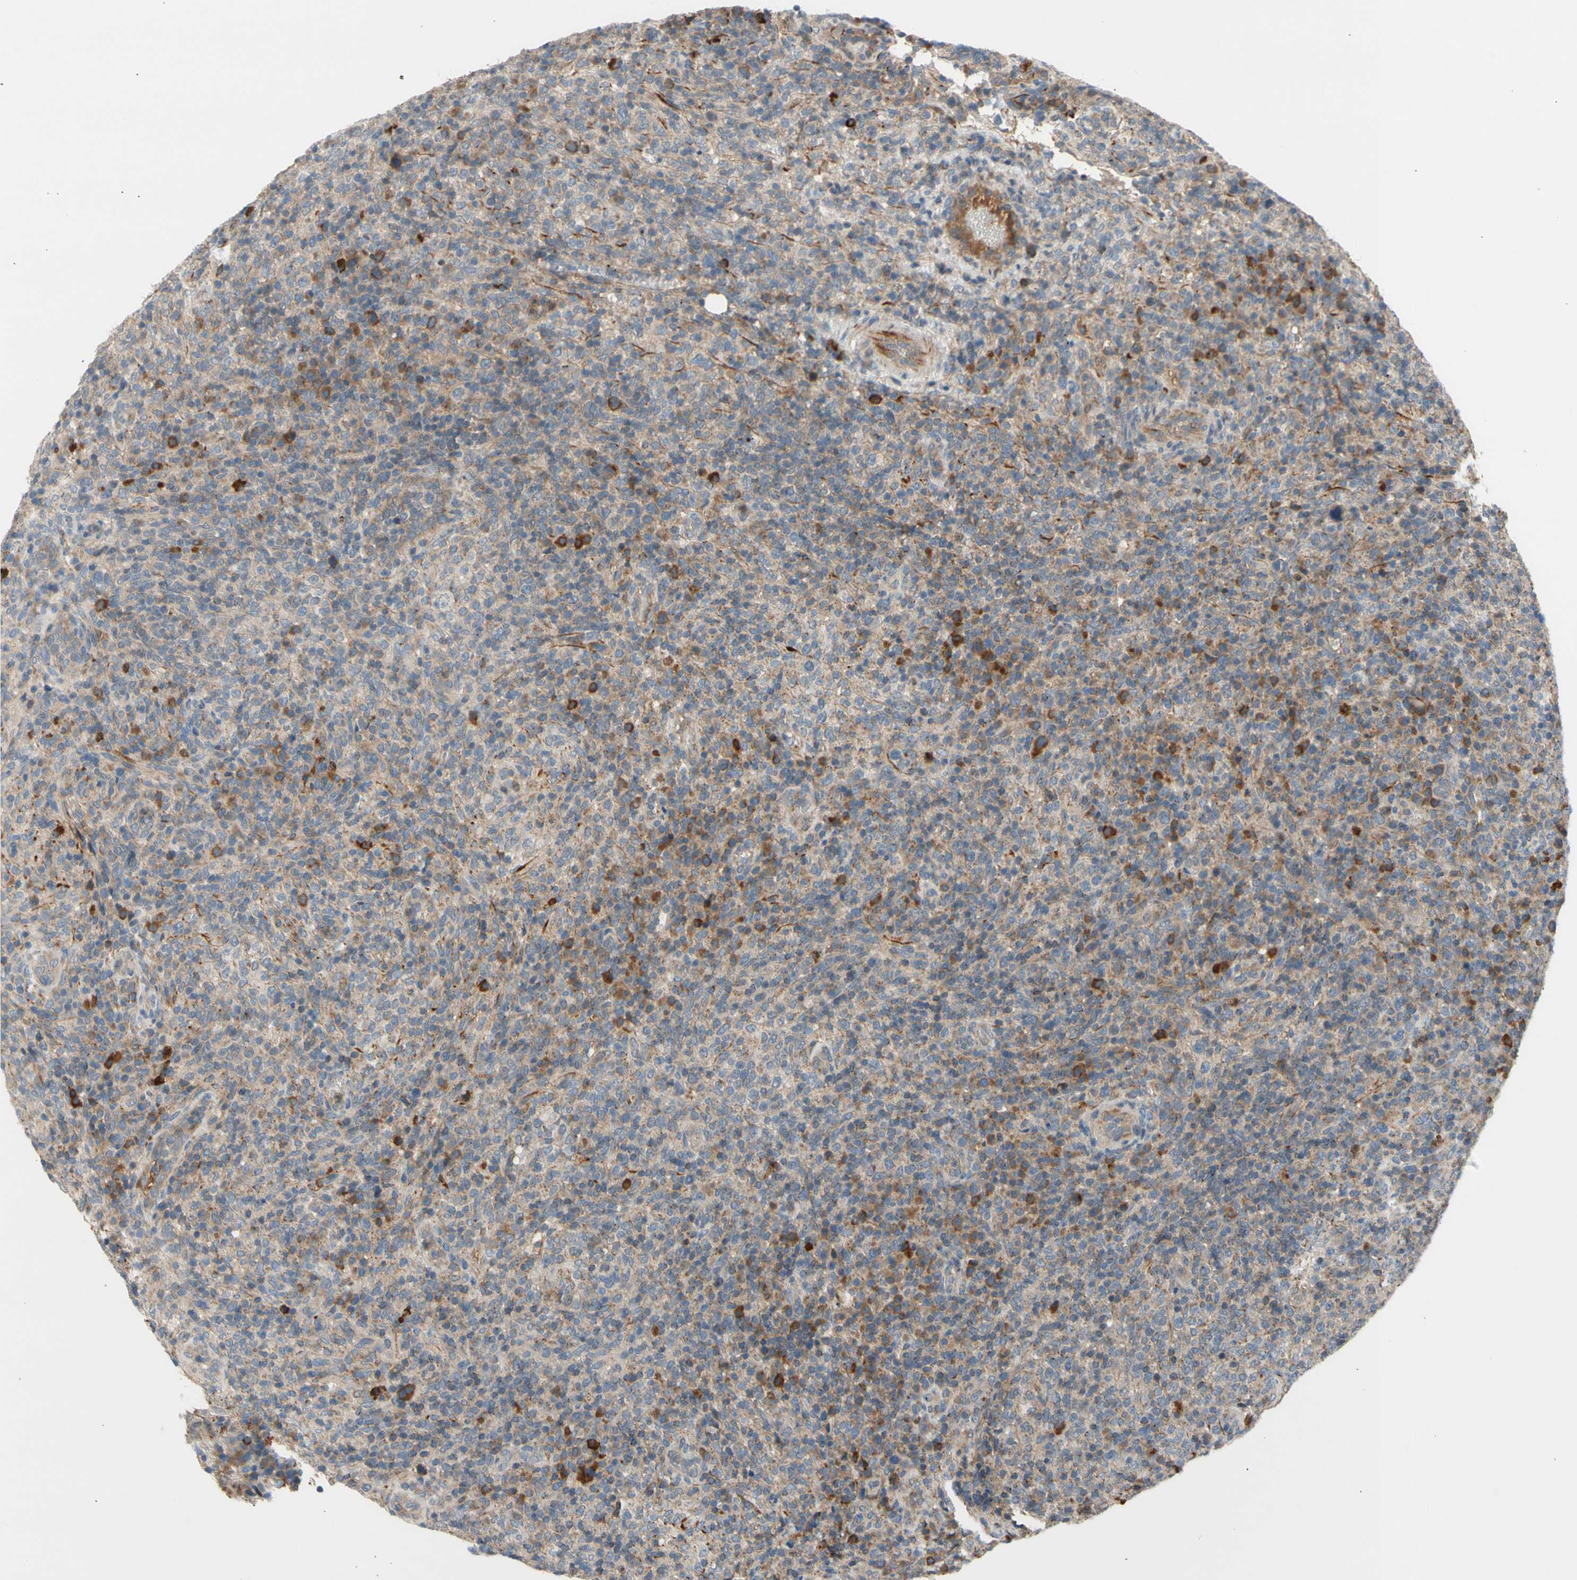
{"staining": {"intensity": "moderate", "quantity": "25%-75%", "location": "cytoplasmic/membranous"}, "tissue": "lymphoma", "cell_type": "Tumor cells", "image_type": "cancer", "snomed": [{"axis": "morphology", "description": "Malignant lymphoma, non-Hodgkin's type, High grade"}, {"axis": "topography", "description": "Lymph node"}], "caption": "An image of human high-grade malignant lymphoma, non-Hodgkin's type stained for a protein shows moderate cytoplasmic/membranous brown staining in tumor cells. The staining was performed using DAB (3,3'-diaminobenzidine), with brown indicating positive protein expression. Nuclei are stained blue with hematoxylin.", "gene": "GALNT5", "patient": {"sex": "female", "age": 76}}